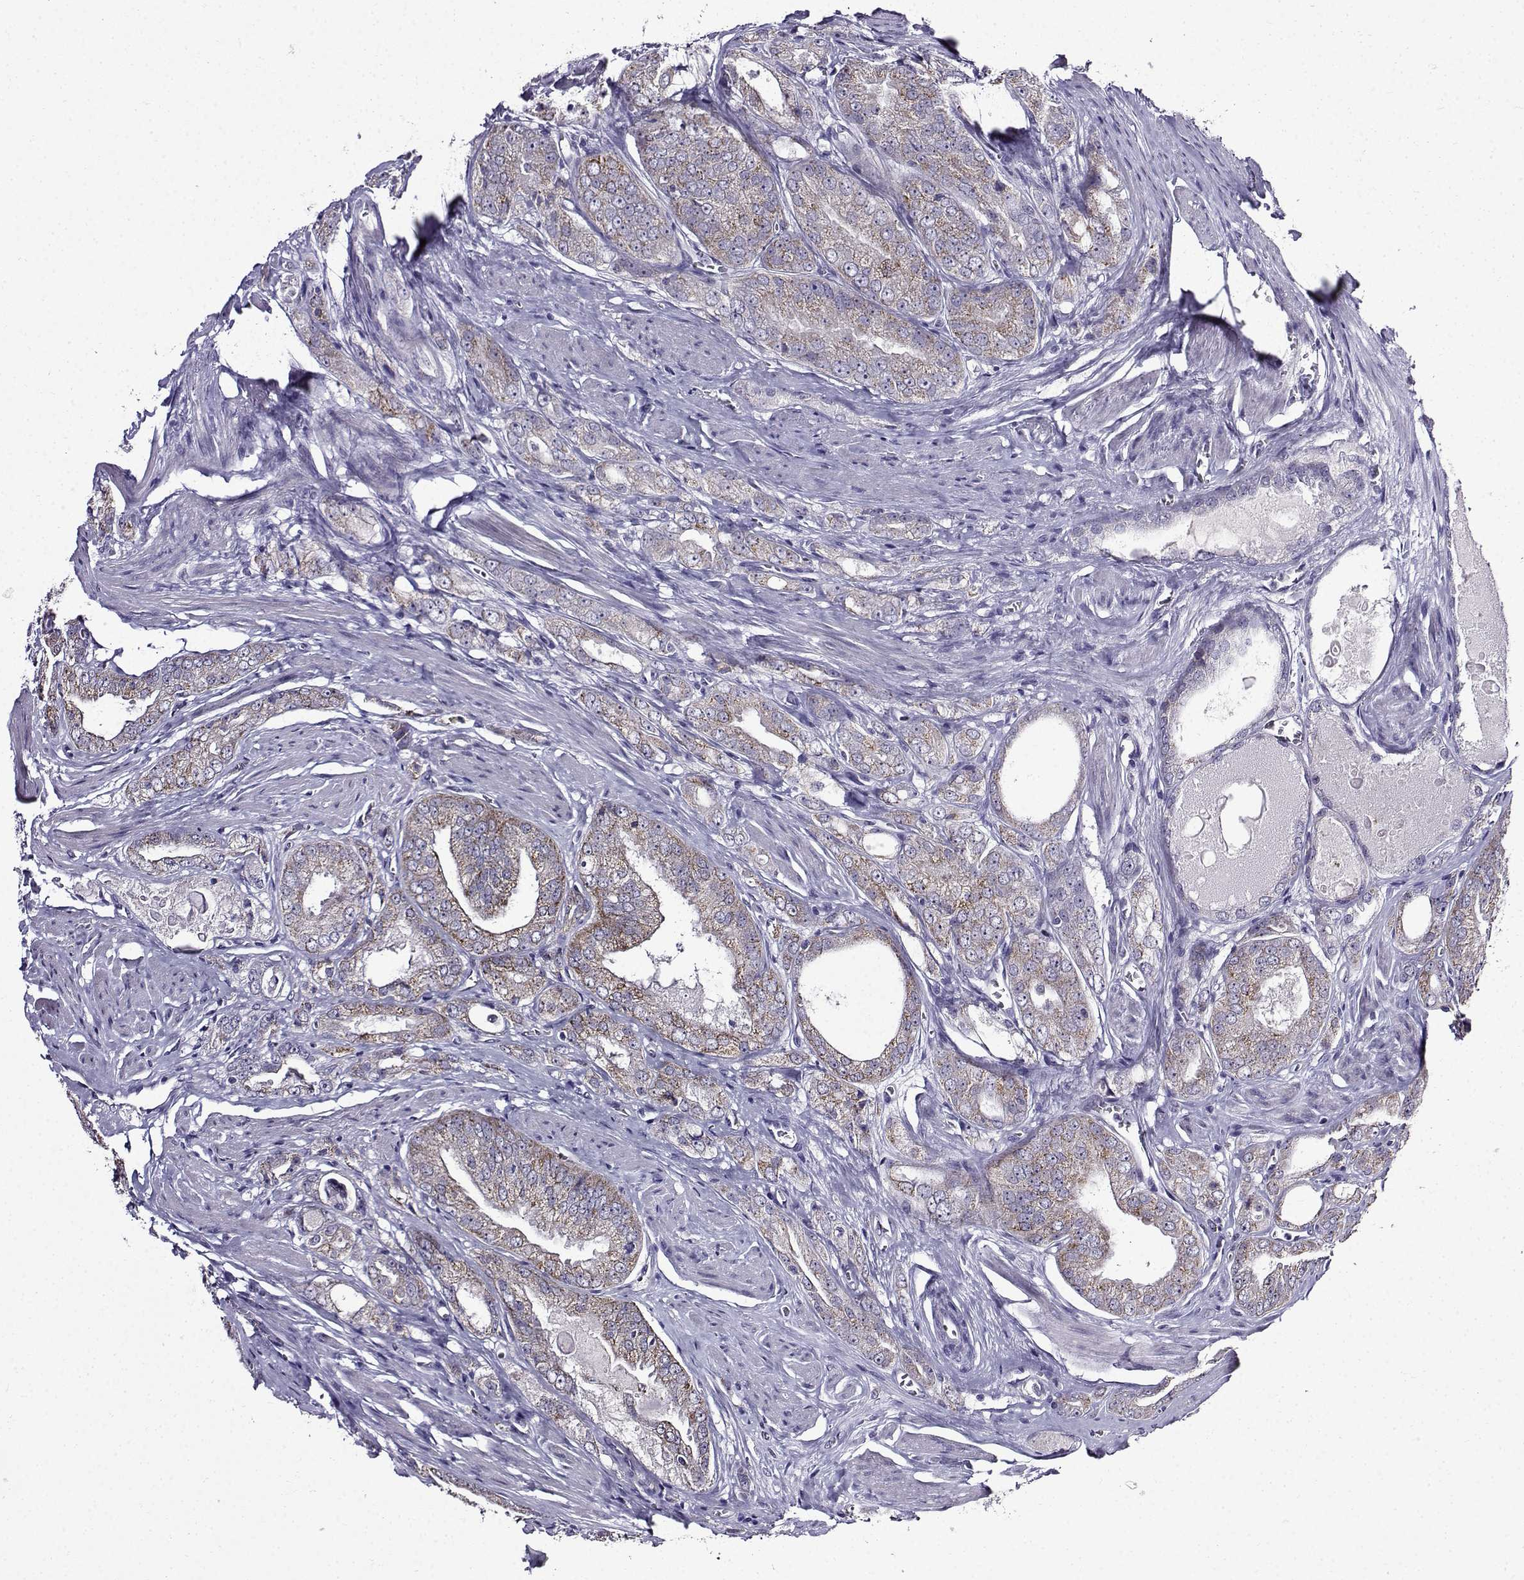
{"staining": {"intensity": "weak", "quantity": "25%-75%", "location": "cytoplasmic/membranous"}, "tissue": "prostate cancer", "cell_type": "Tumor cells", "image_type": "cancer", "snomed": [{"axis": "morphology", "description": "Adenocarcinoma, NOS"}, {"axis": "morphology", "description": "Adenocarcinoma, High grade"}, {"axis": "topography", "description": "Prostate"}], "caption": "Prostate cancer stained with a brown dye shows weak cytoplasmic/membranous positive positivity in about 25%-75% of tumor cells.", "gene": "TMEM266", "patient": {"sex": "male", "age": 70}}